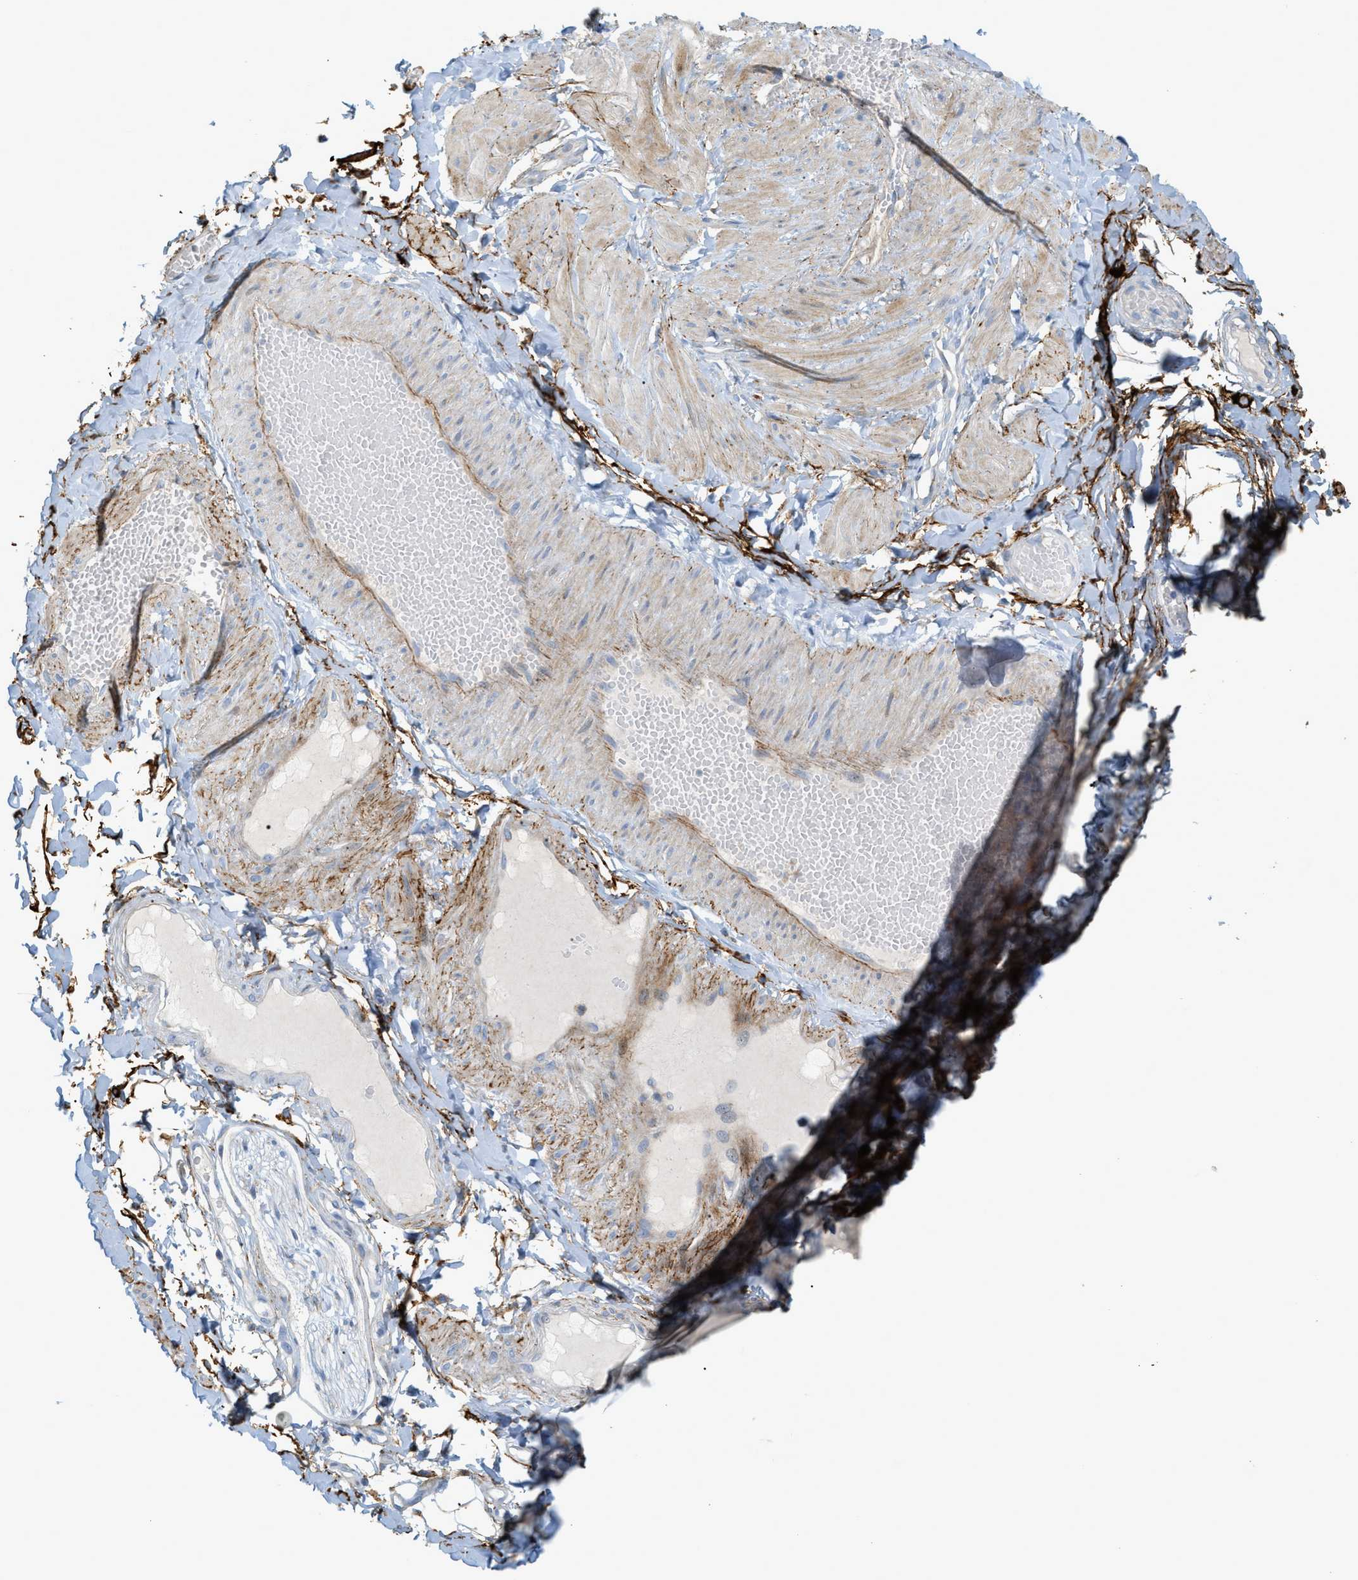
{"staining": {"intensity": "negative", "quantity": "none", "location": "none"}, "tissue": "adipose tissue", "cell_type": "Adipocytes", "image_type": "normal", "snomed": [{"axis": "morphology", "description": "Normal tissue, NOS"}, {"axis": "topography", "description": "Adipose tissue"}, {"axis": "topography", "description": "Vascular tissue"}, {"axis": "topography", "description": "Peripheral nerve tissue"}], "caption": "Immunohistochemistry photomicrograph of normal adipose tissue stained for a protein (brown), which shows no staining in adipocytes.", "gene": "LMBRD1", "patient": {"sex": "male", "age": 25}}